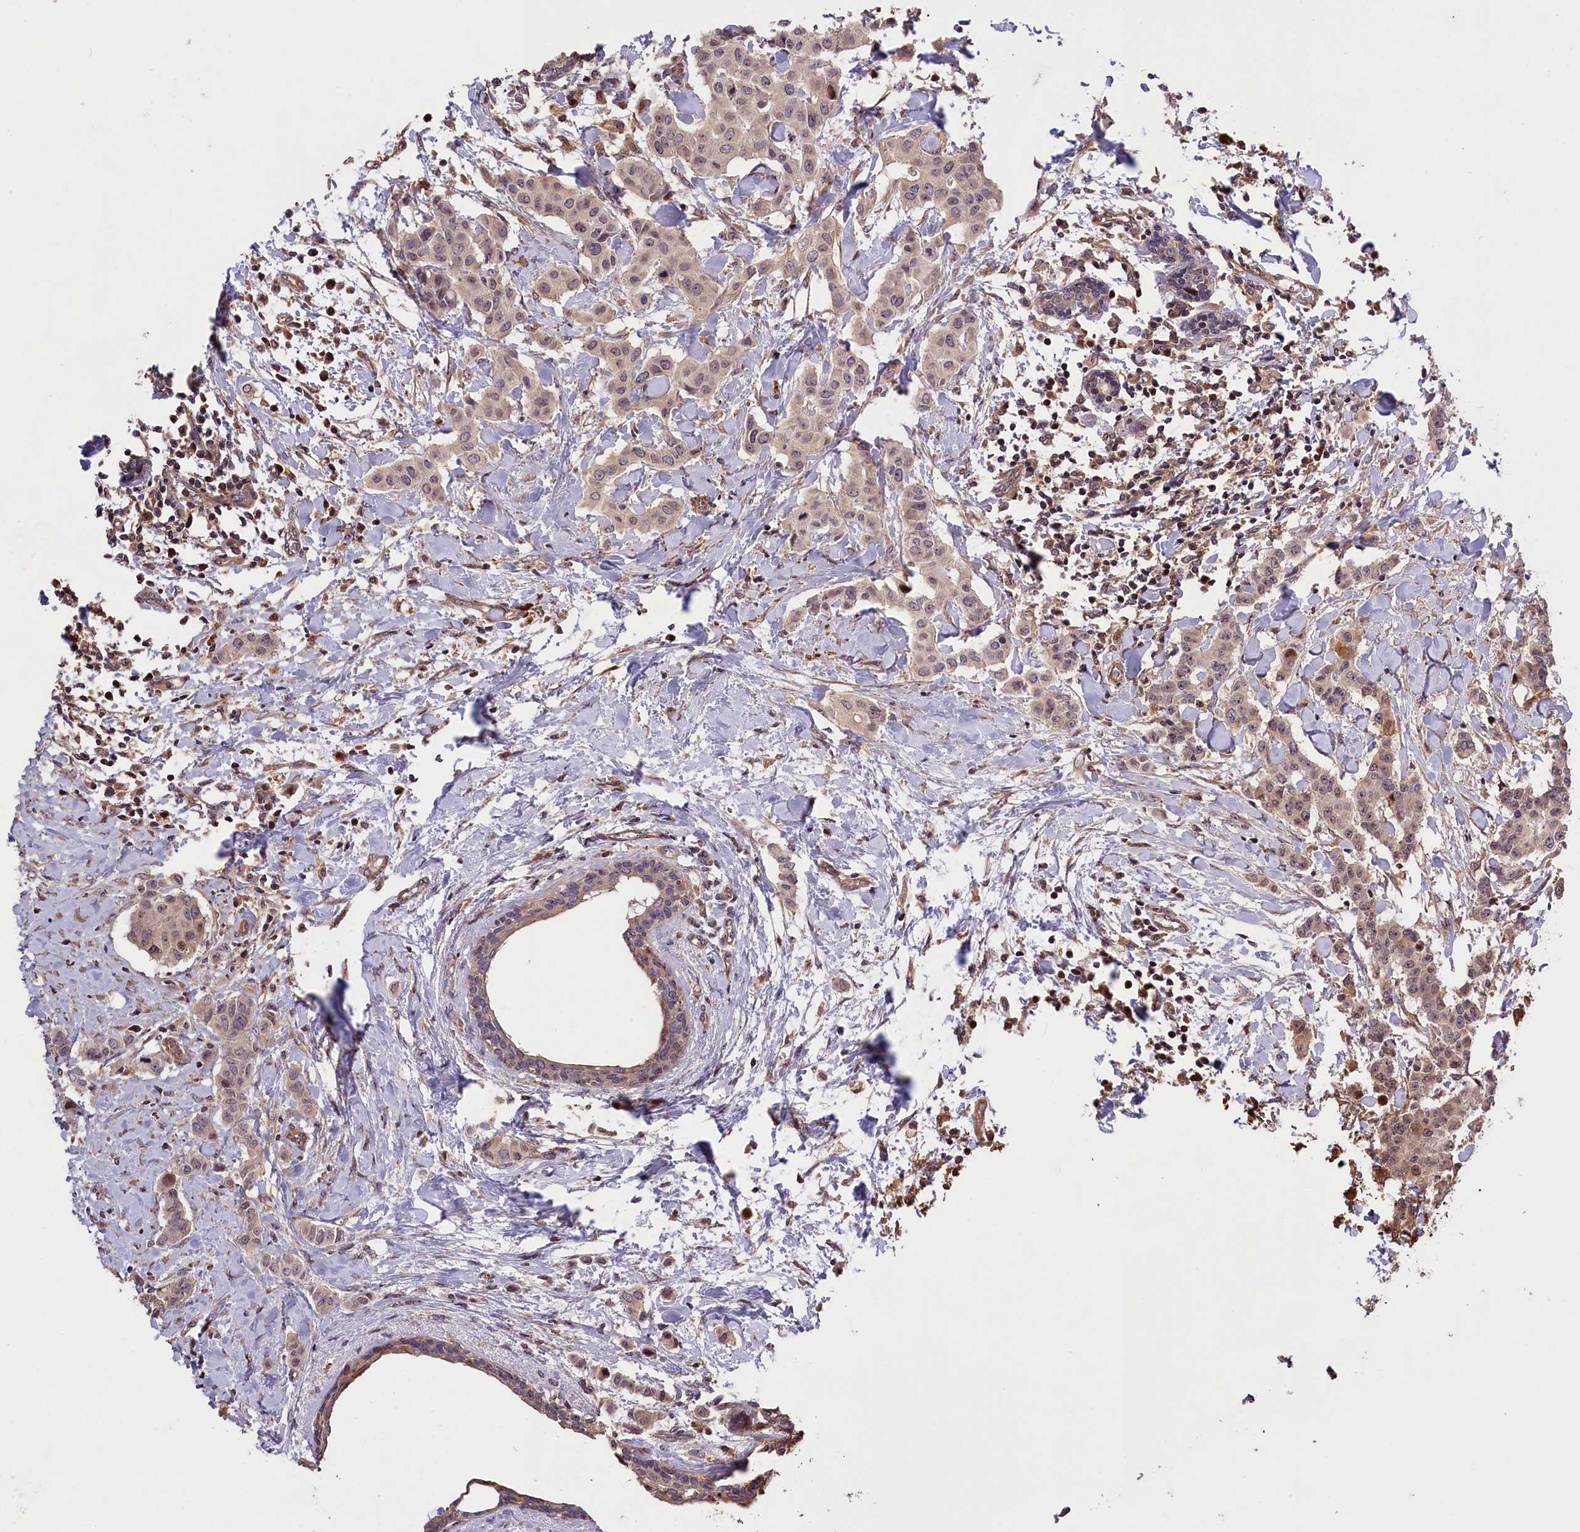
{"staining": {"intensity": "weak", "quantity": "25%-75%", "location": "cytoplasmic/membranous,nuclear"}, "tissue": "breast cancer", "cell_type": "Tumor cells", "image_type": "cancer", "snomed": [{"axis": "morphology", "description": "Duct carcinoma"}, {"axis": "topography", "description": "Breast"}], "caption": "Brown immunohistochemical staining in human breast cancer reveals weak cytoplasmic/membranous and nuclear staining in approximately 25%-75% of tumor cells.", "gene": "DNAJB9", "patient": {"sex": "female", "age": 40}}